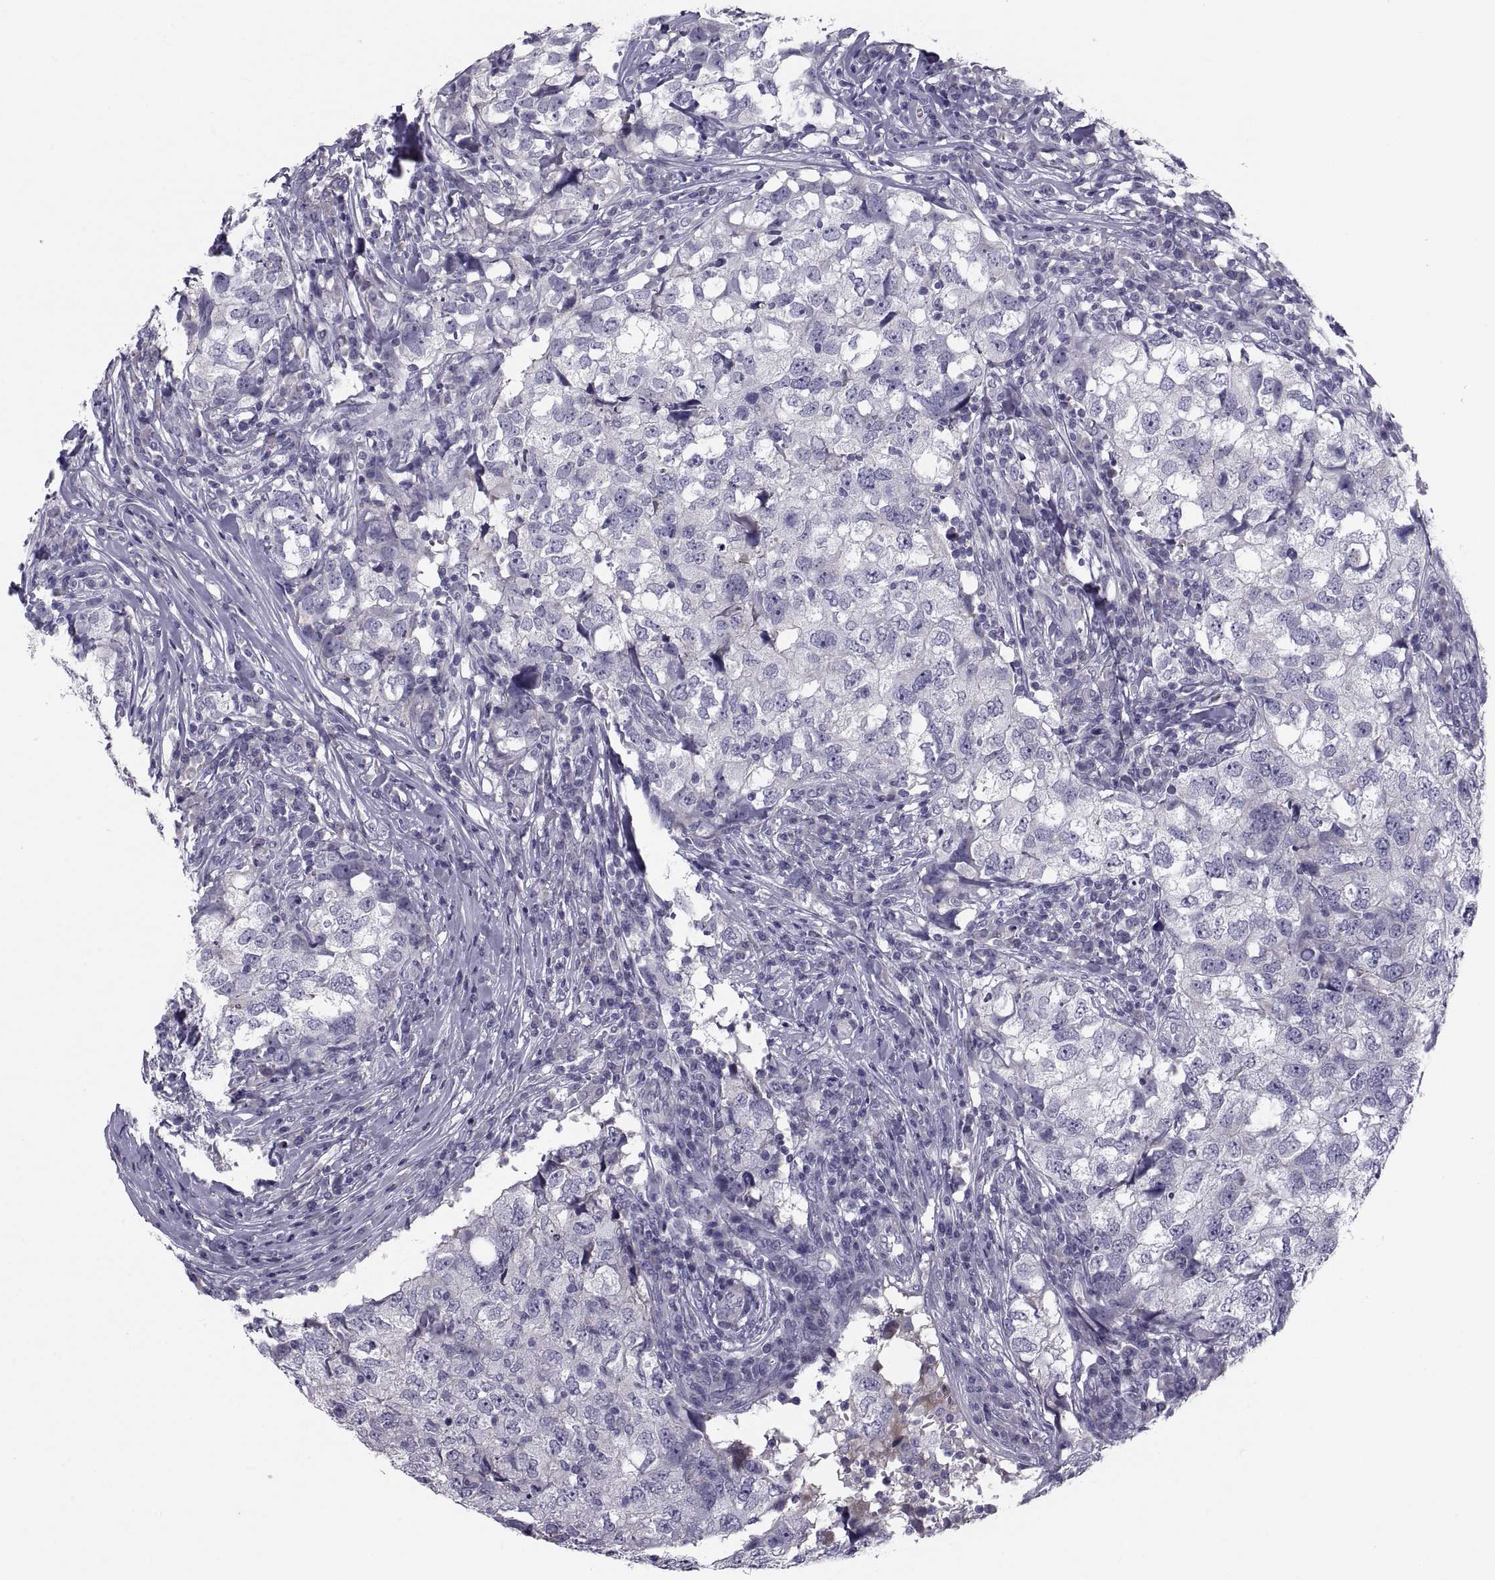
{"staining": {"intensity": "negative", "quantity": "none", "location": "none"}, "tissue": "breast cancer", "cell_type": "Tumor cells", "image_type": "cancer", "snomed": [{"axis": "morphology", "description": "Duct carcinoma"}, {"axis": "topography", "description": "Breast"}], "caption": "This is a image of immunohistochemistry (IHC) staining of breast cancer (infiltrating ductal carcinoma), which shows no positivity in tumor cells. The staining was performed using DAB (3,3'-diaminobenzidine) to visualize the protein expression in brown, while the nuclei were stained in blue with hematoxylin (Magnification: 20x).", "gene": "PDZRN4", "patient": {"sex": "female", "age": 30}}